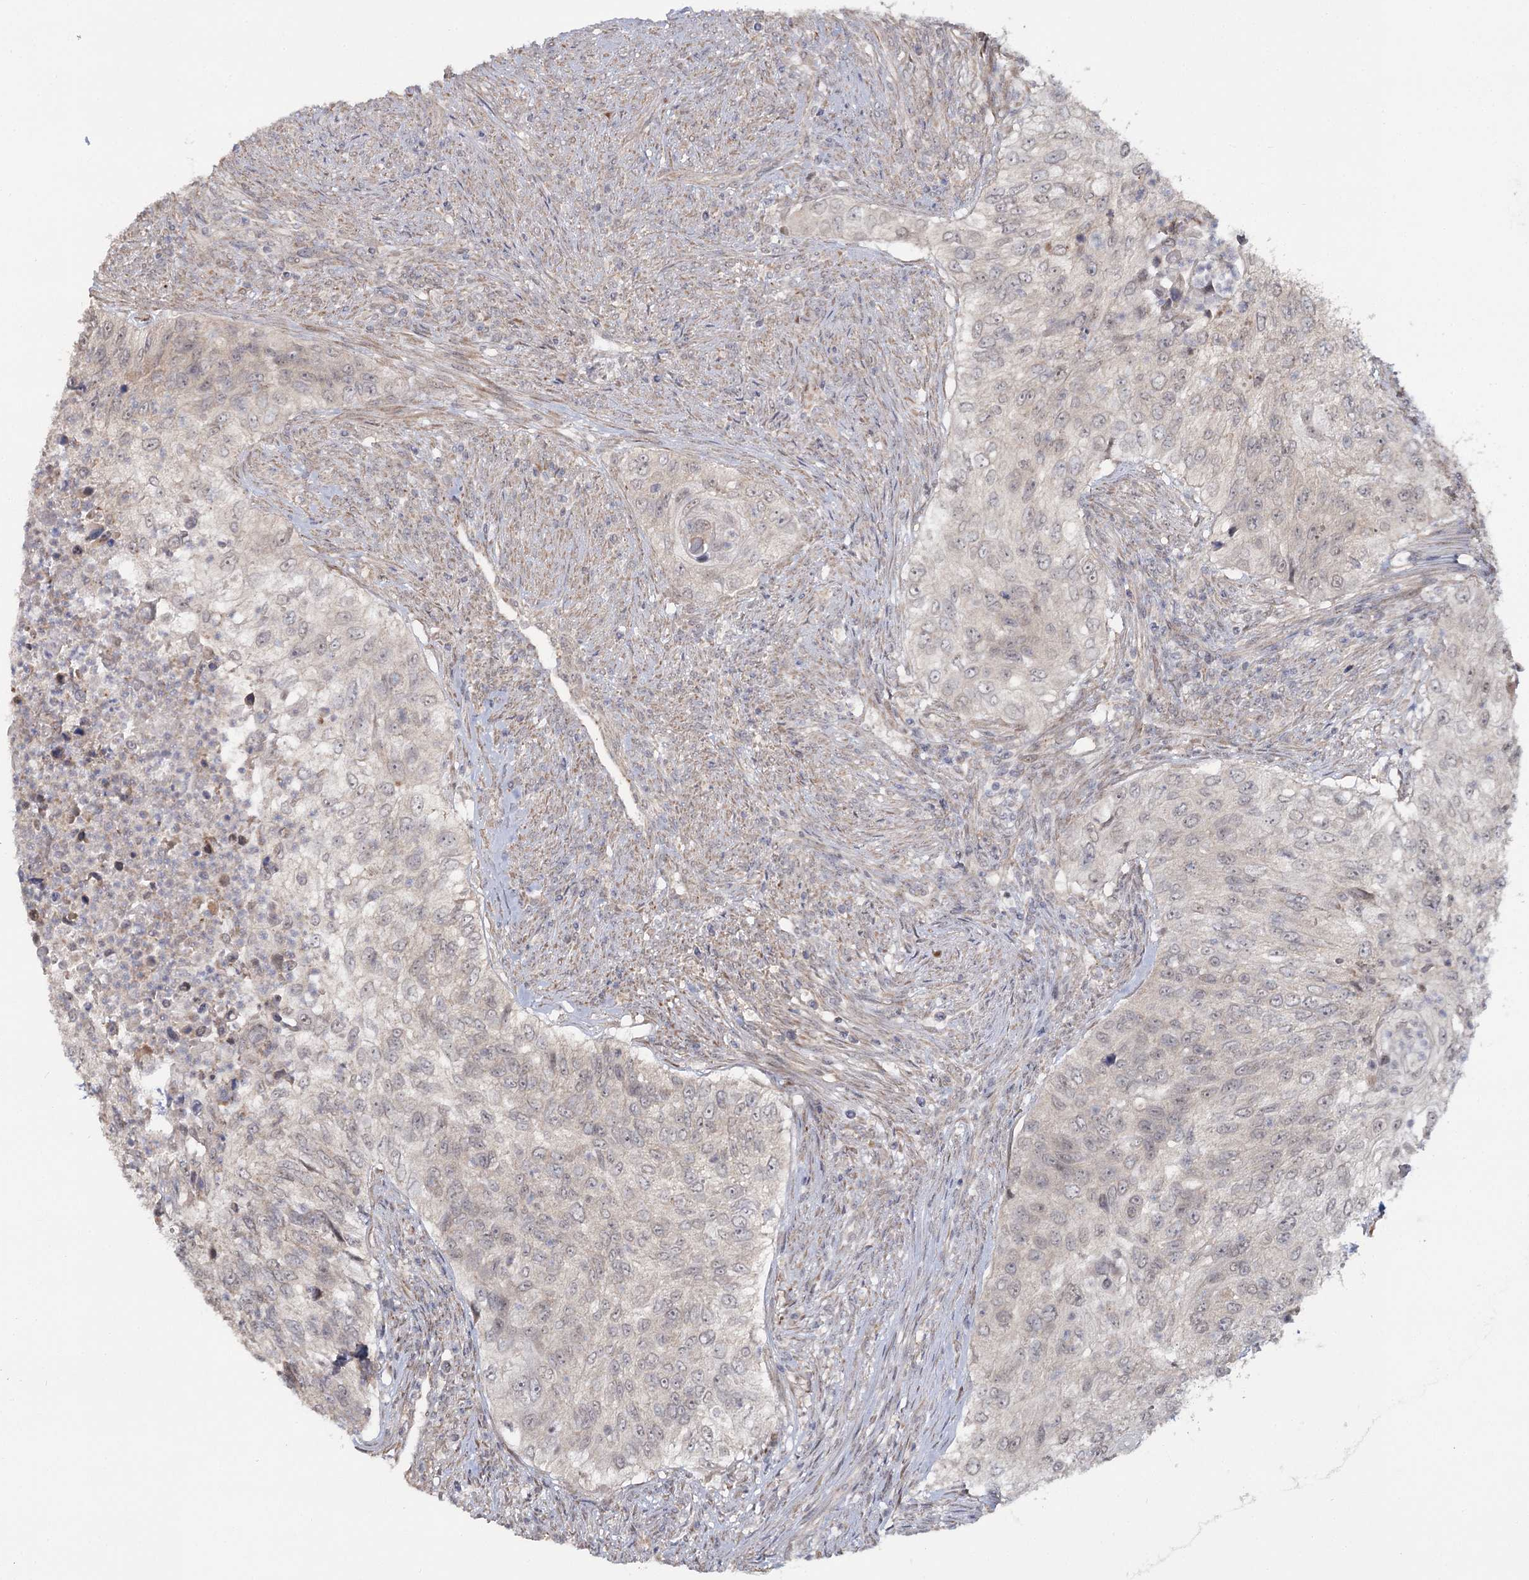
{"staining": {"intensity": "negative", "quantity": "none", "location": "none"}, "tissue": "urothelial cancer", "cell_type": "Tumor cells", "image_type": "cancer", "snomed": [{"axis": "morphology", "description": "Urothelial carcinoma, High grade"}, {"axis": "topography", "description": "Urinary bladder"}], "caption": "Photomicrograph shows no significant protein staining in tumor cells of urothelial carcinoma (high-grade).", "gene": "TBC1D9B", "patient": {"sex": "female", "age": 60}}